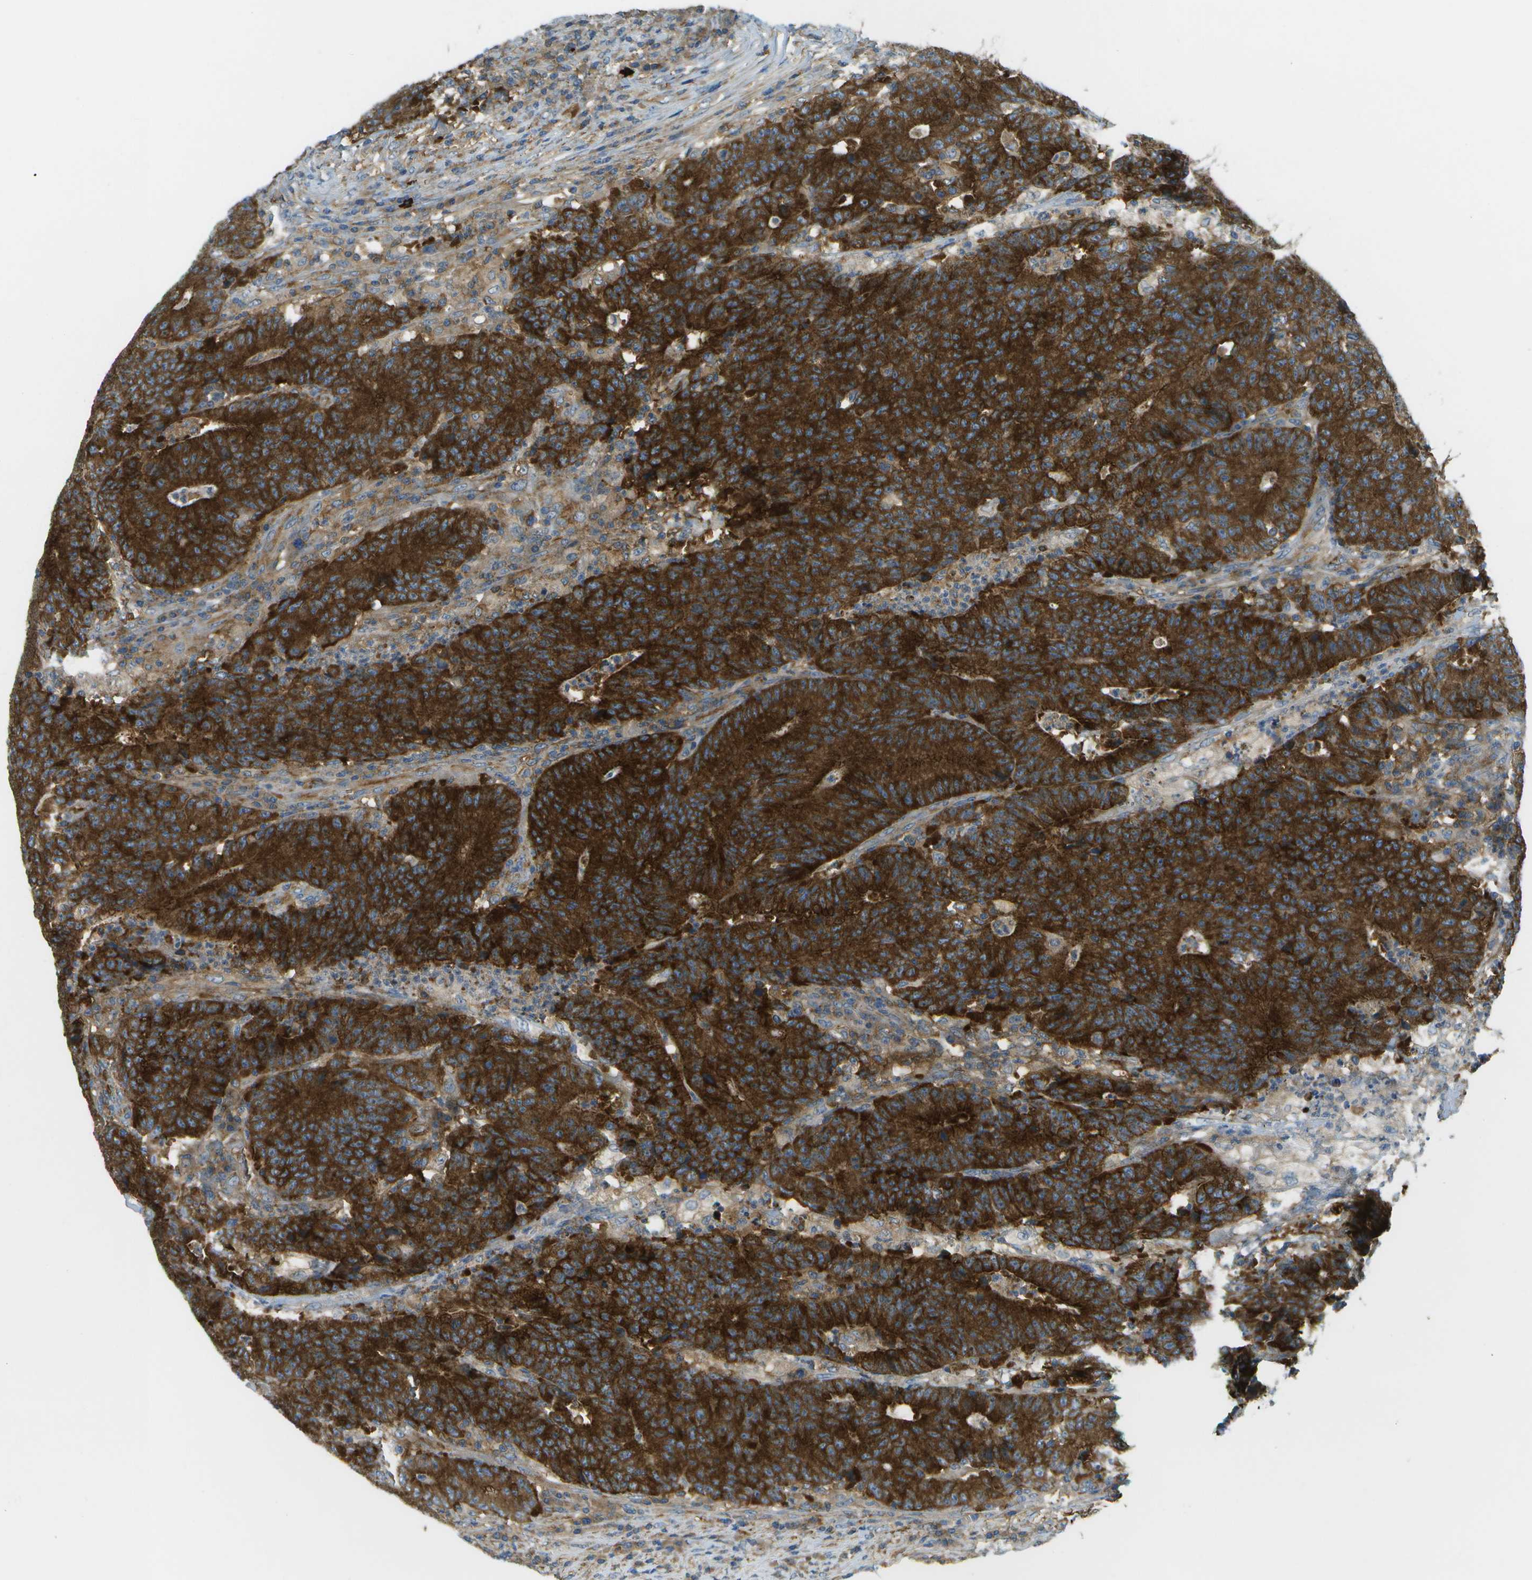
{"staining": {"intensity": "strong", "quantity": ">75%", "location": "cytoplasmic/membranous"}, "tissue": "colorectal cancer", "cell_type": "Tumor cells", "image_type": "cancer", "snomed": [{"axis": "morphology", "description": "Normal tissue, NOS"}, {"axis": "morphology", "description": "Adenocarcinoma, NOS"}, {"axis": "topography", "description": "Colon"}], "caption": "Human colorectal adenocarcinoma stained for a protein (brown) shows strong cytoplasmic/membranous positive positivity in about >75% of tumor cells.", "gene": "WNK2", "patient": {"sex": "female", "age": 75}}